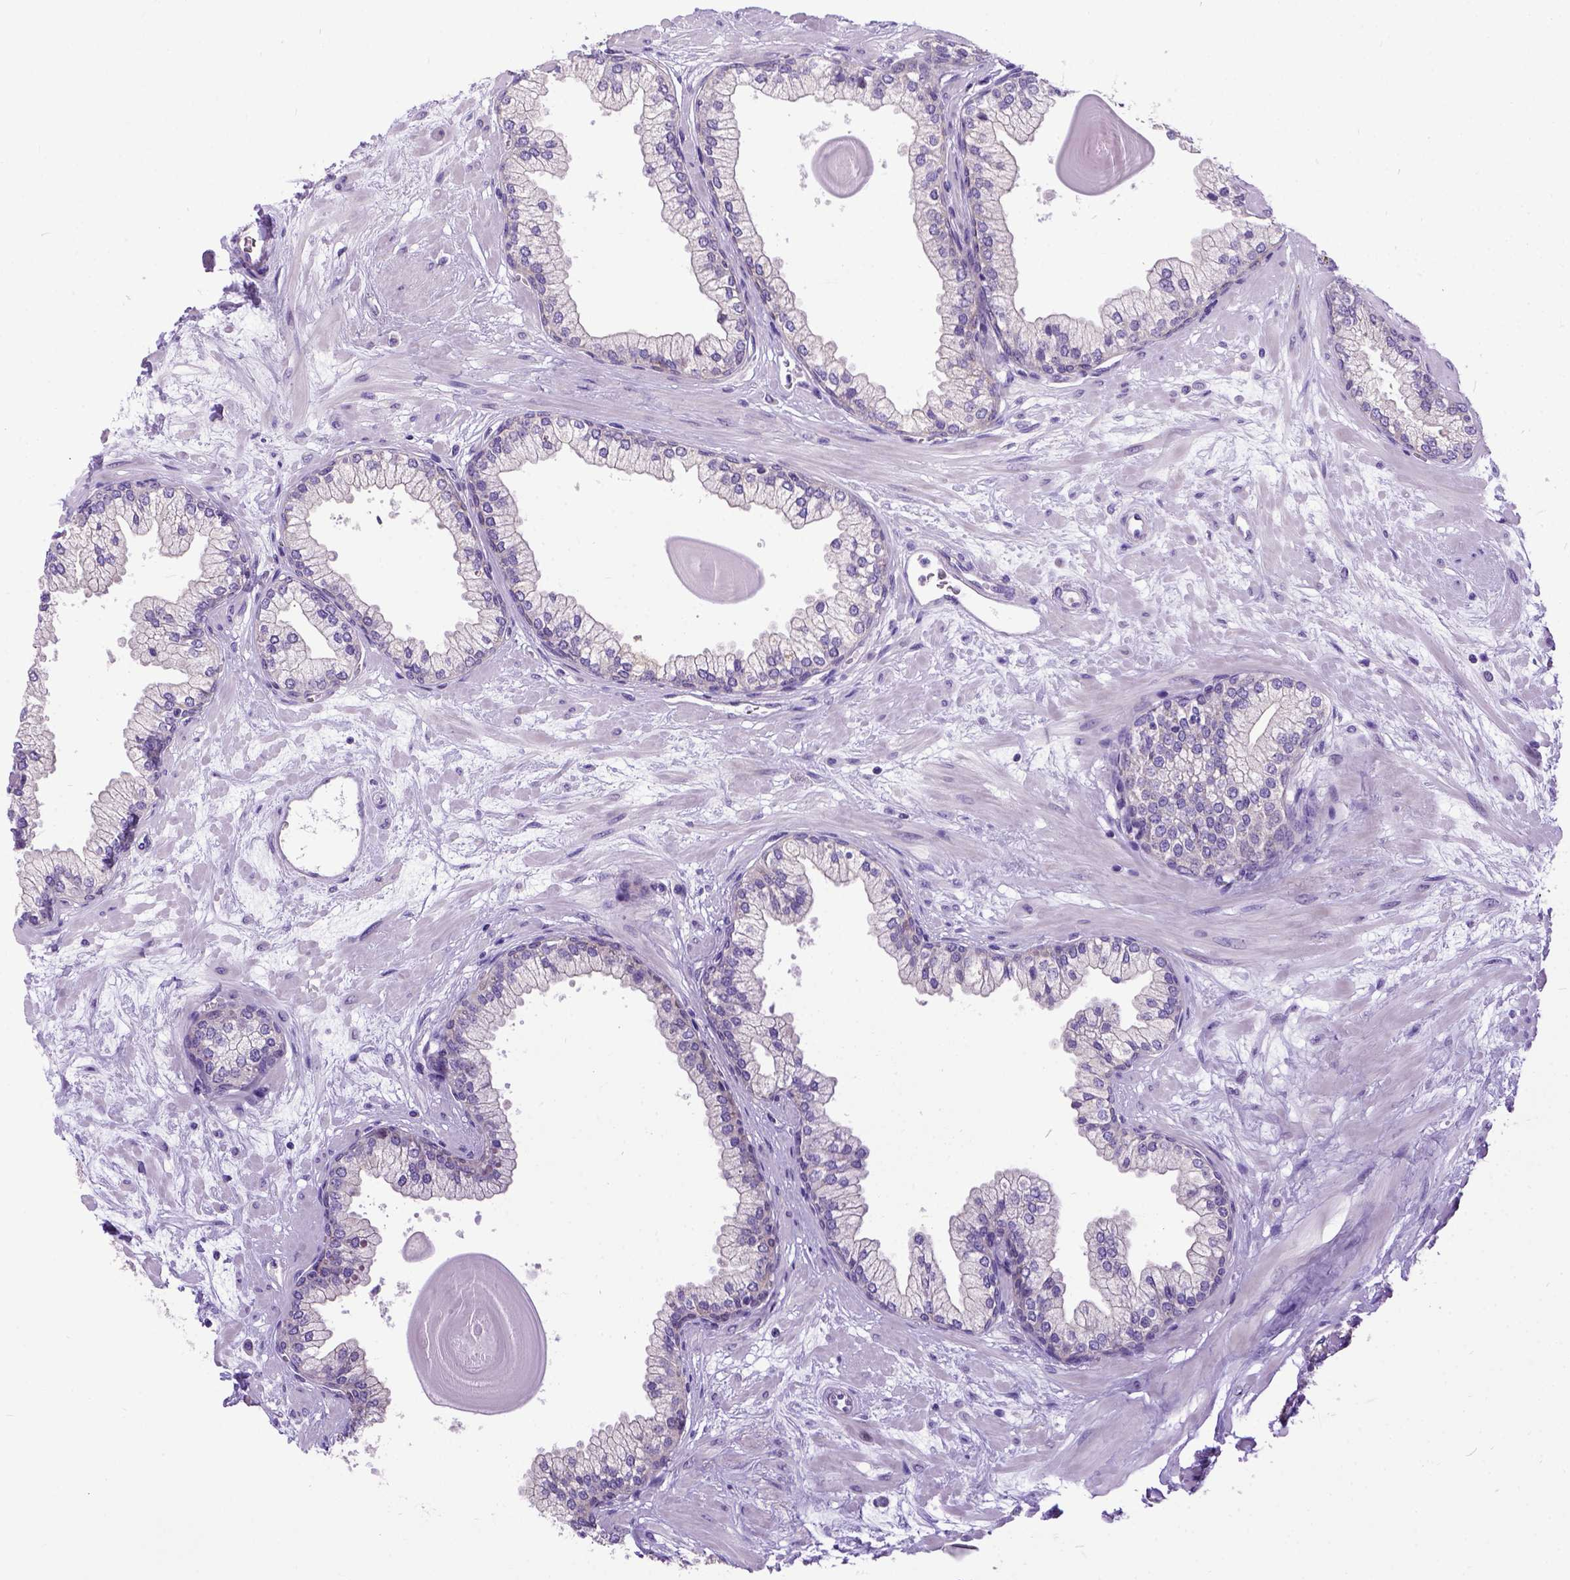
{"staining": {"intensity": "weak", "quantity": "25%-75%", "location": "cytoplasmic/membranous"}, "tissue": "prostate", "cell_type": "Glandular cells", "image_type": "normal", "snomed": [{"axis": "morphology", "description": "Normal tissue, NOS"}, {"axis": "topography", "description": "Prostate"}, {"axis": "topography", "description": "Peripheral nerve tissue"}], "caption": "Protein expression analysis of unremarkable human prostate reveals weak cytoplasmic/membranous staining in about 25%-75% of glandular cells.", "gene": "NEK5", "patient": {"sex": "male", "age": 61}}